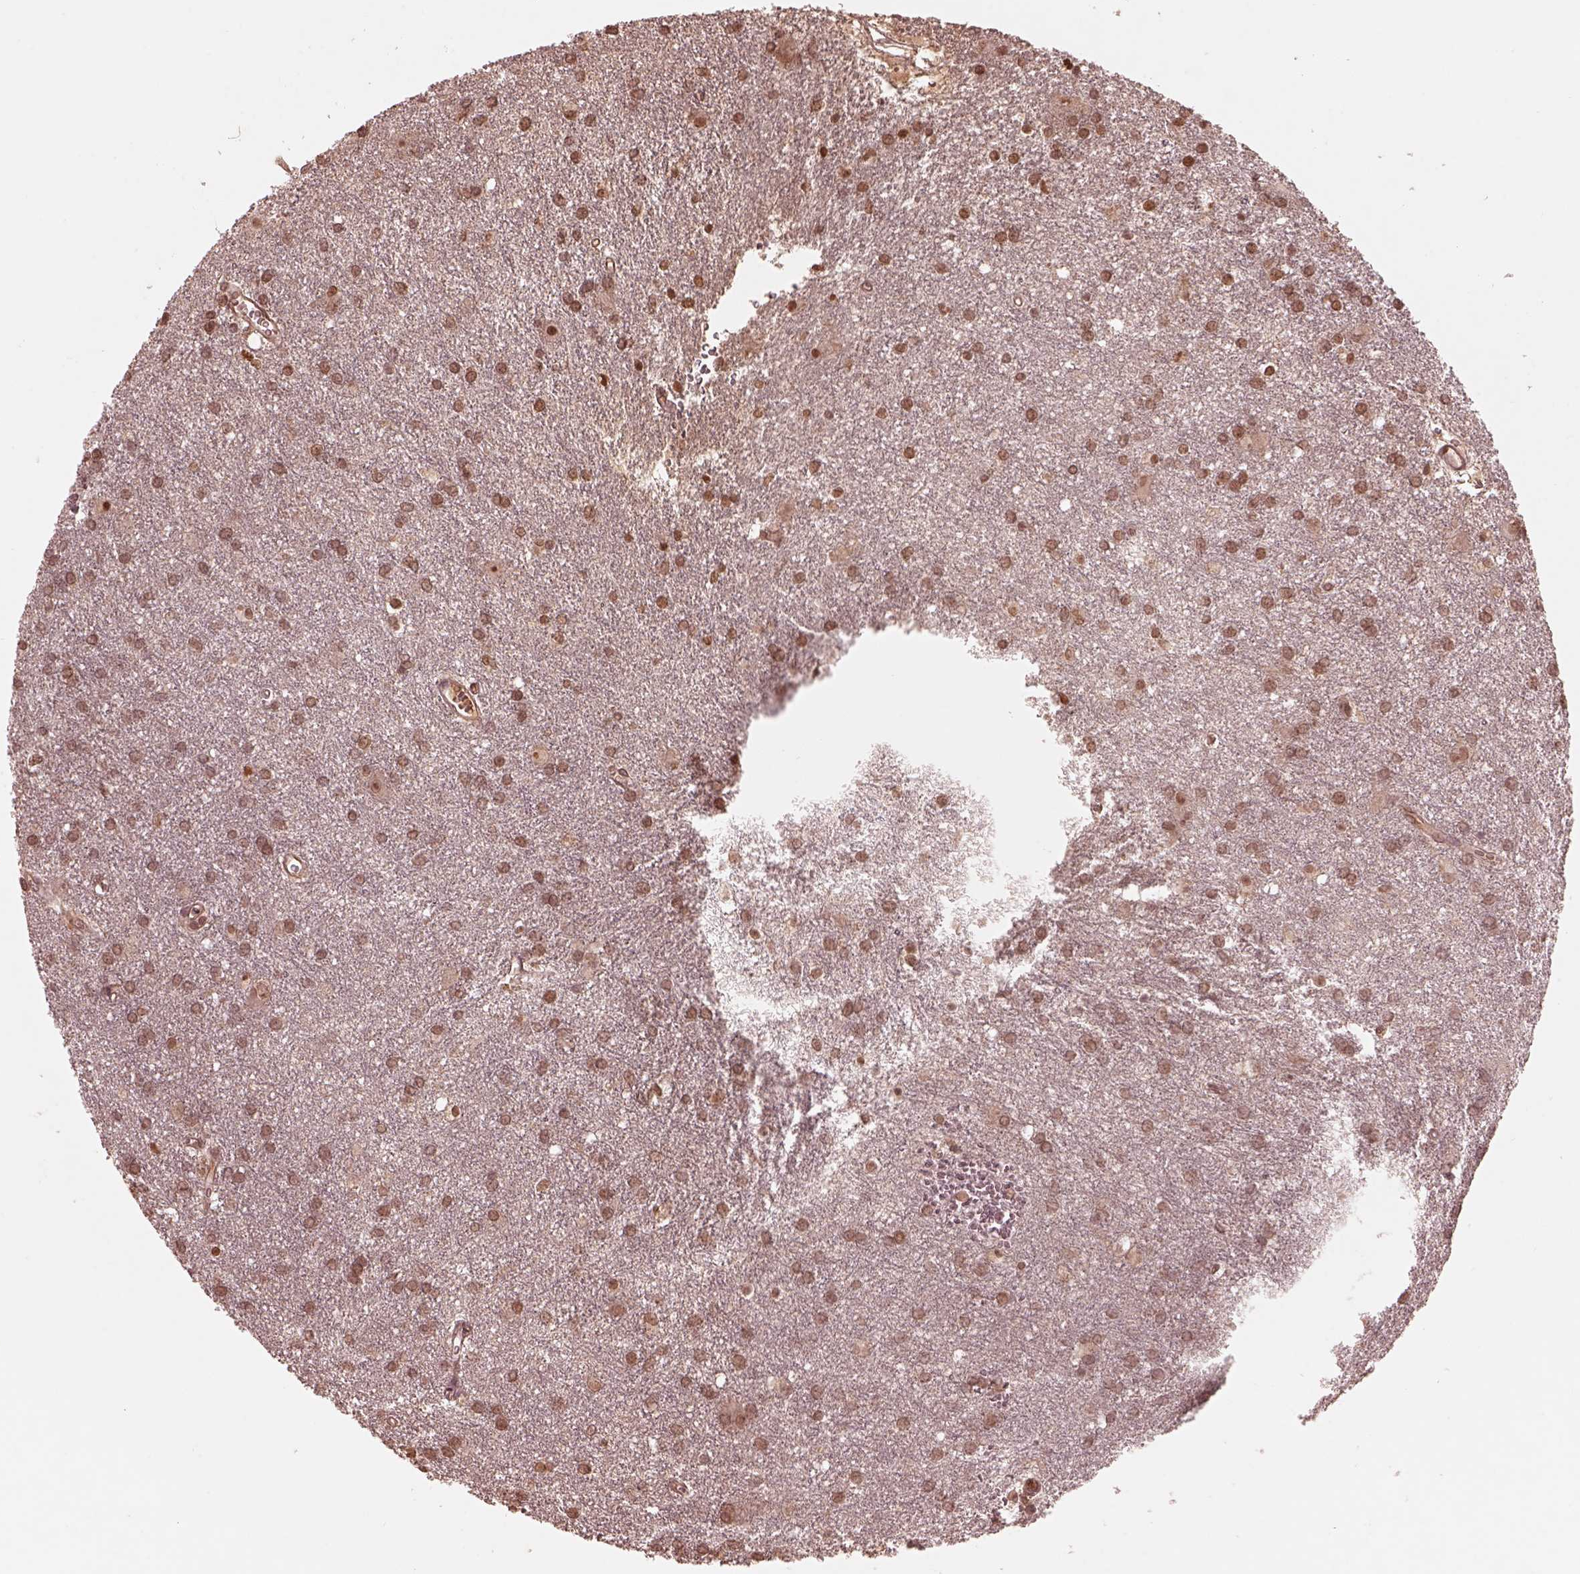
{"staining": {"intensity": "moderate", "quantity": "<25%", "location": "cytoplasmic/membranous,nuclear"}, "tissue": "glioma", "cell_type": "Tumor cells", "image_type": "cancer", "snomed": [{"axis": "morphology", "description": "Glioma, malignant, Low grade"}, {"axis": "topography", "description": "Brain"}], "caption": "This is a micrograph of IHC staining of glioma, which shows moderate staining in the cytoplasmic/membranous and nuclear of tumor cells.", "gene": "TF", "patient": {"sex": "male", "age": 58}}